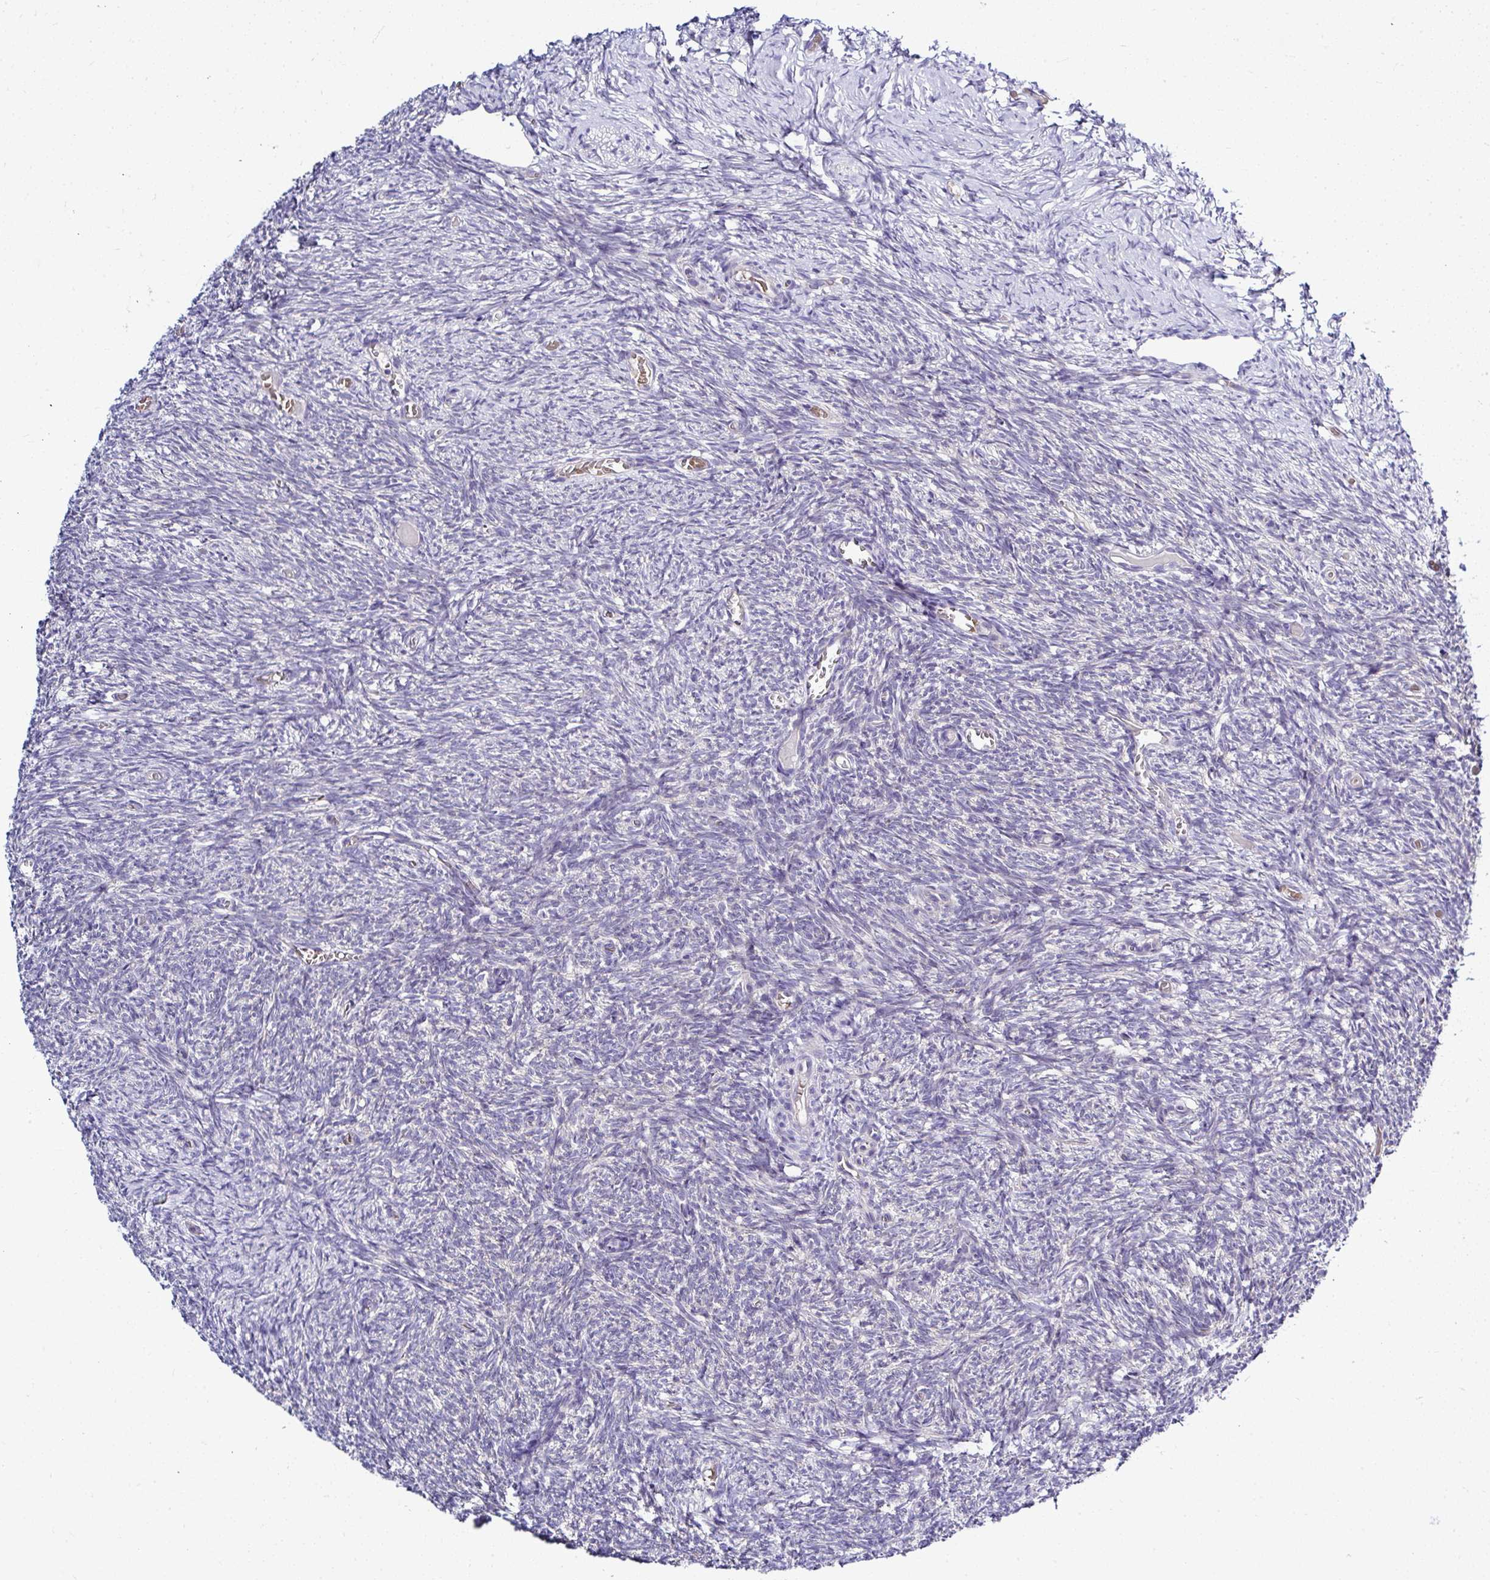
{"staining": {"intensity": "moderate", "quantity": ">75%", "location": "cytoplasmic/membranous"}, "tissue": "ovary", "cell_type": "Follicle cells", "image_type": "normal", "snomed": [{"axis": "morphology", "description": "Normal tissue, NOS"}, {"axis": "topography", "description": "Ovary"}], "caption": "Ovary stained with a brown dye shows moderate cytoplasmic/membranous positive staining in approximately >75% of follicle cells.", "gene": "DEPDC5", "patient": {"sex": "female", "age": 39}}